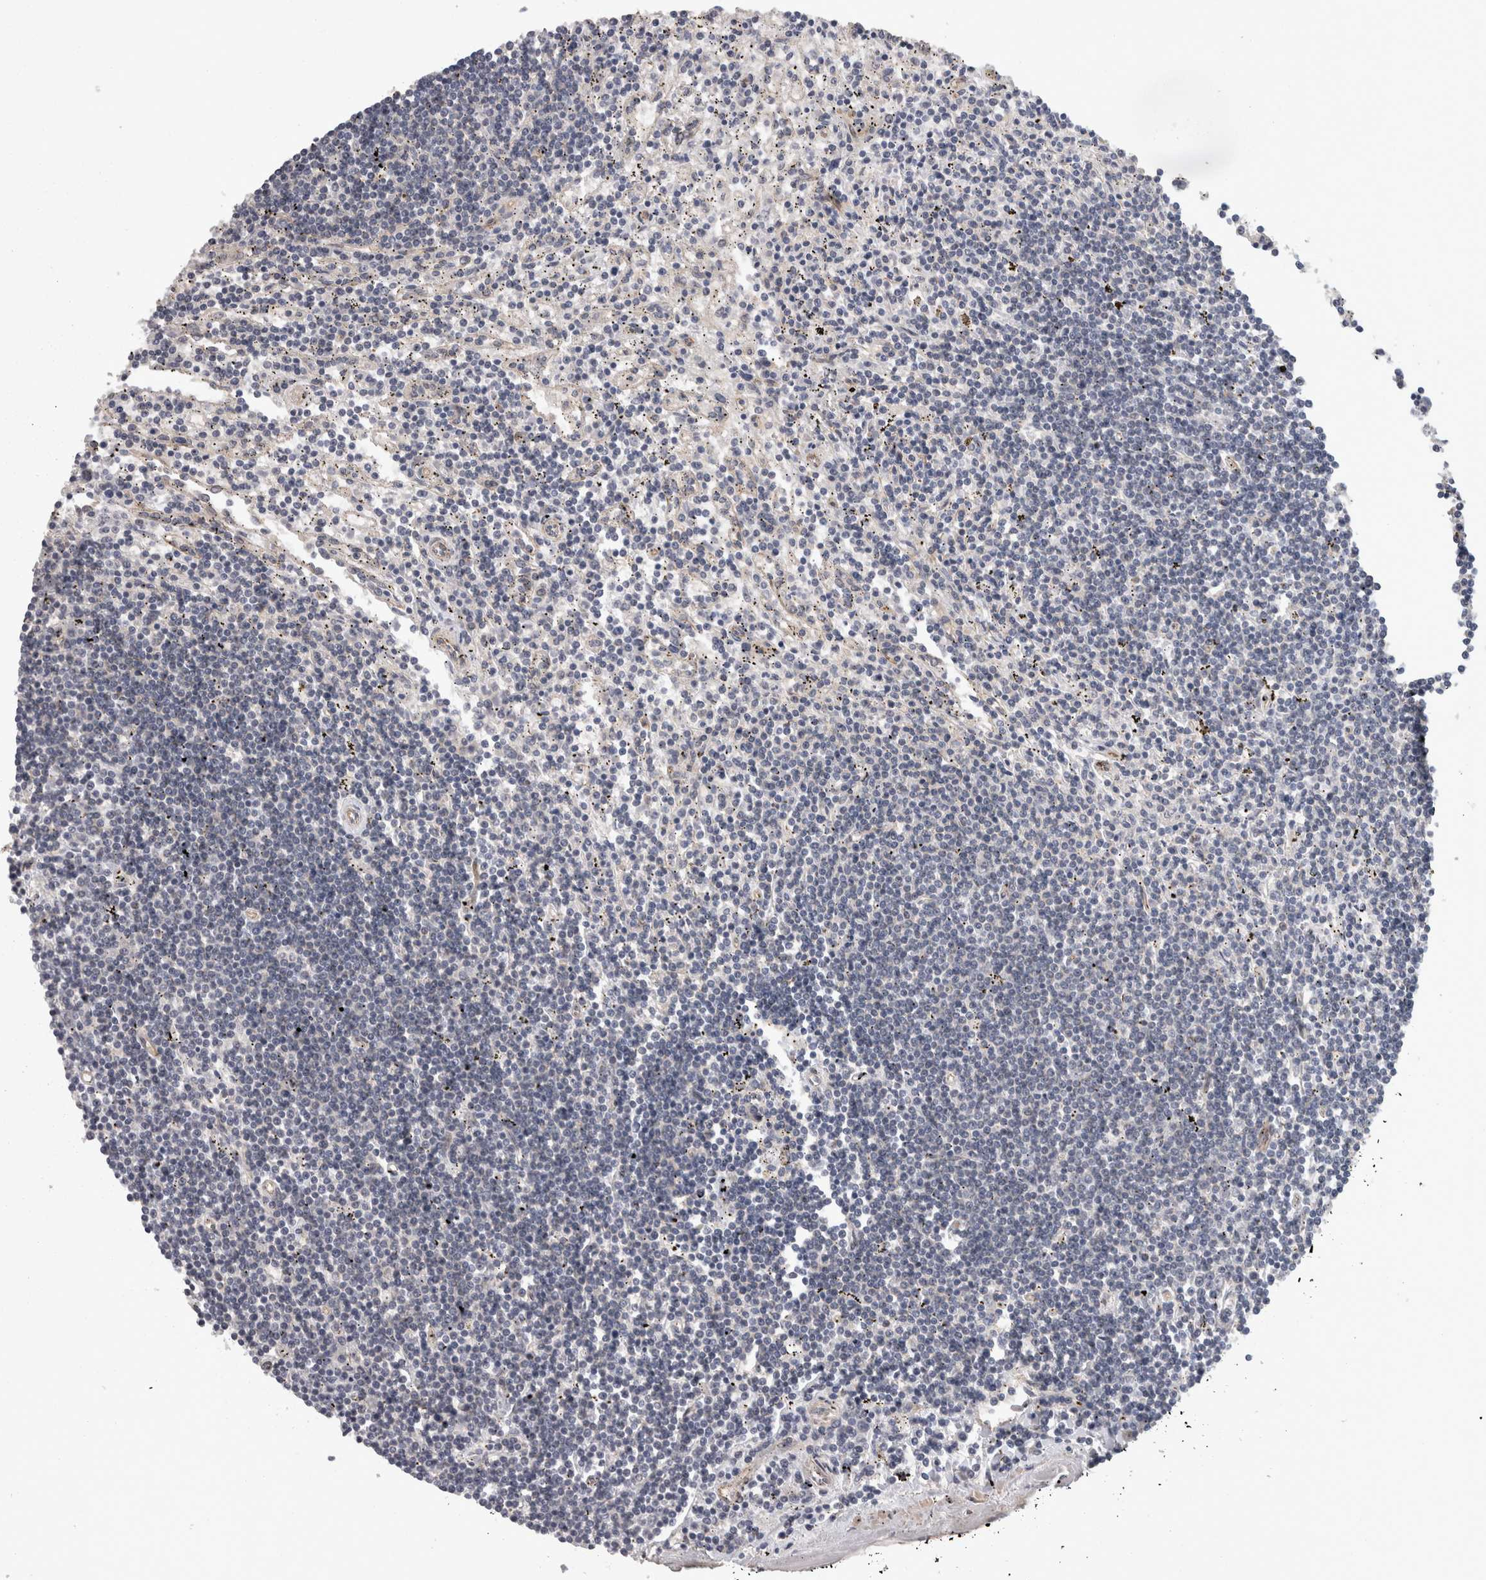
{"staining": {"intensity": "negative", "quantity": "none", "location": "none"}, "tissue": "lymphoma", "cell_type": "Tumor cells", "image_type": "cancer", "snomed": [{"axis": "morphology", "description": "Malignant lymphoma, non-Hodgkin's type, Low grade"}, {"axis": "topography", "description": "Spleen"}], "caption": "Low-grade malignant lymphoma, non-Hodgkin's type was stained to show a protein in brown. There is no significant expression in tumor cells. The staining is performed using DAB (3,3'-diaminobenzidine) brown chromogen with nuclei counter-stained in using hematoxylin.", "gene": "RMDN1", "patient": {"sex": "male", "age": 76}}